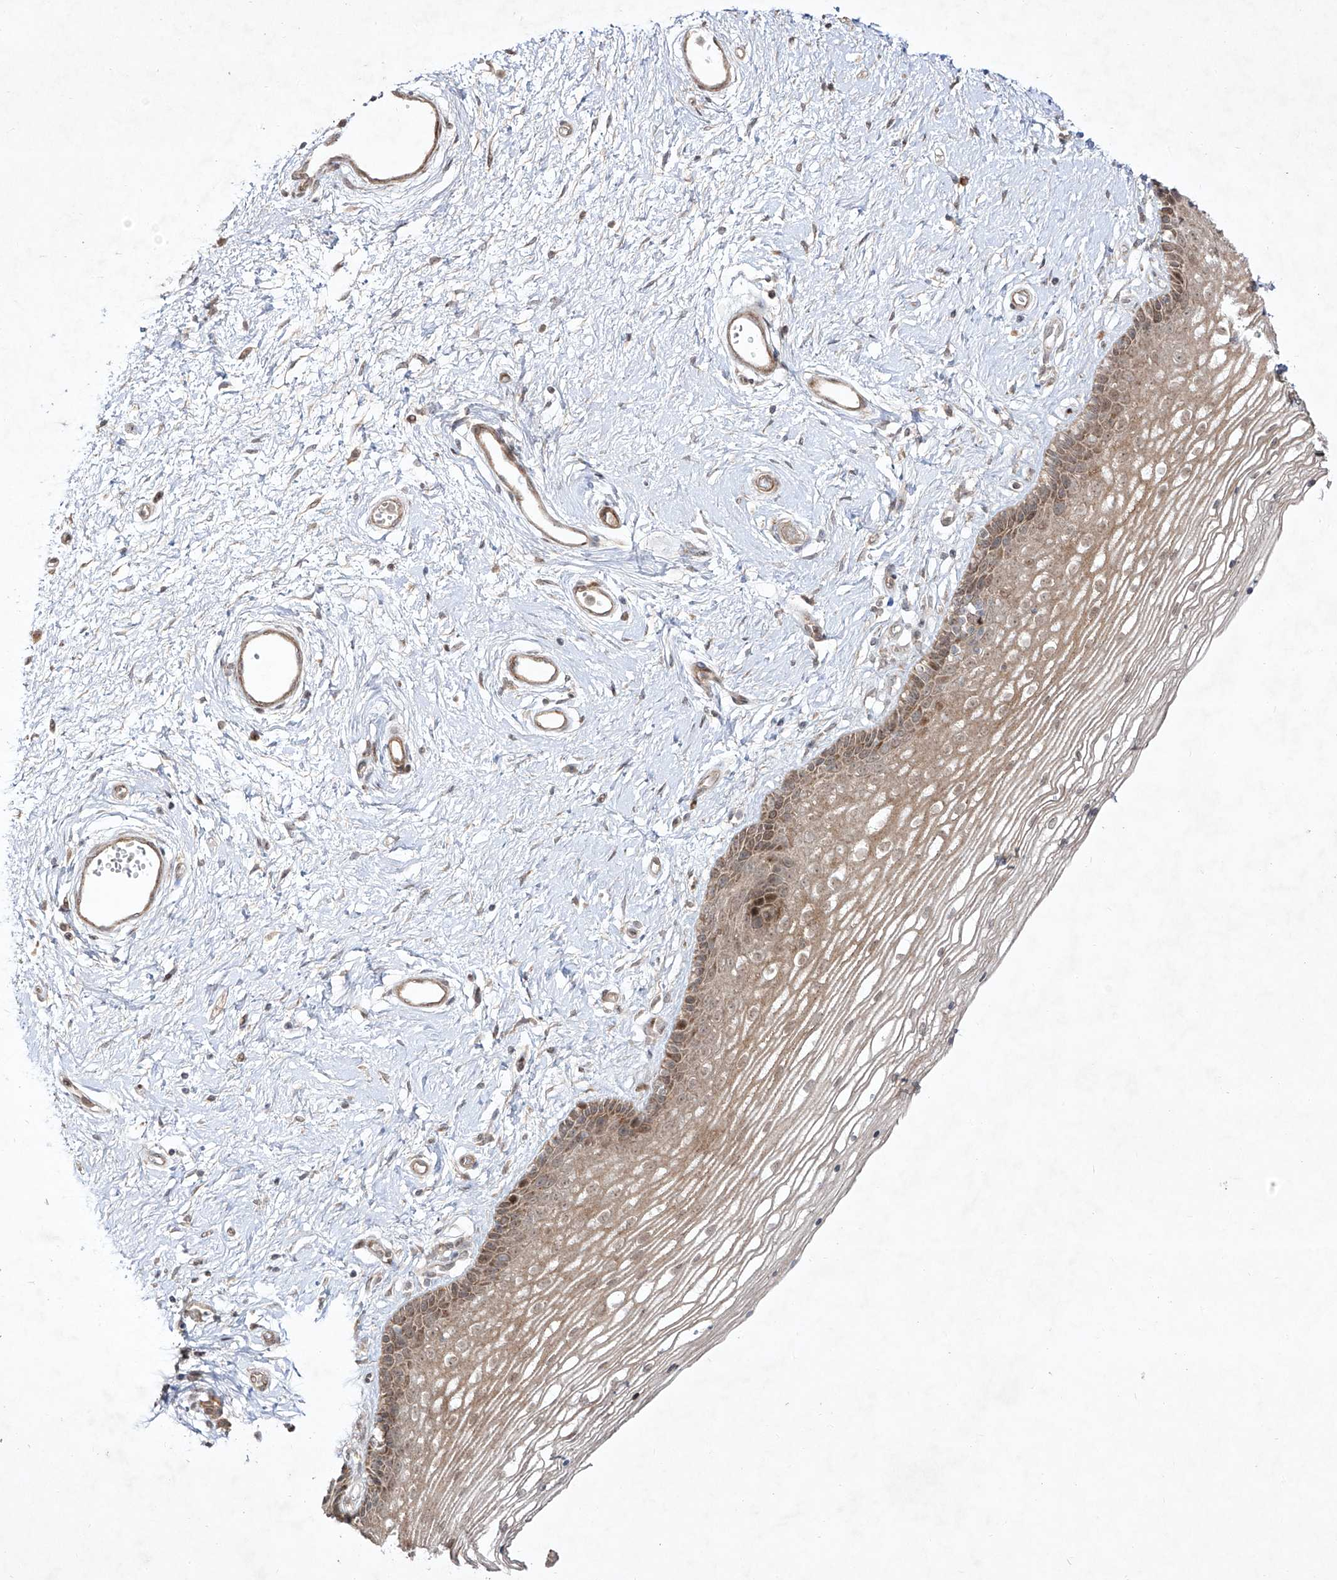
{"staining": {"intensity": "weak", "quantity": ">75%", "location": "cytoplasmic/membranous,nuclear"}, "tissue": "vagina", "cell_type": "Squamous epithelial cells", "image_type": "normal", "snomed": [{"axis": "morphology", "description": "Normal tissue, NOS"}, {"axis": "topography", "description": "Vagina"}], "caption": "Vagina stained with DAB (3,3'-diaminobenzidine) immunohistochemistry demonstrates low levels of weak cytoplasmic/membranous,nuclear expression in approximately >75% of squamous epithelial cells. (DAB (3,3'-diaminobenzidine) IHC with brightfield microscopy, high magnification).", "gene": "KDM1B", "patient": {"sex": "female", "age": 46}}